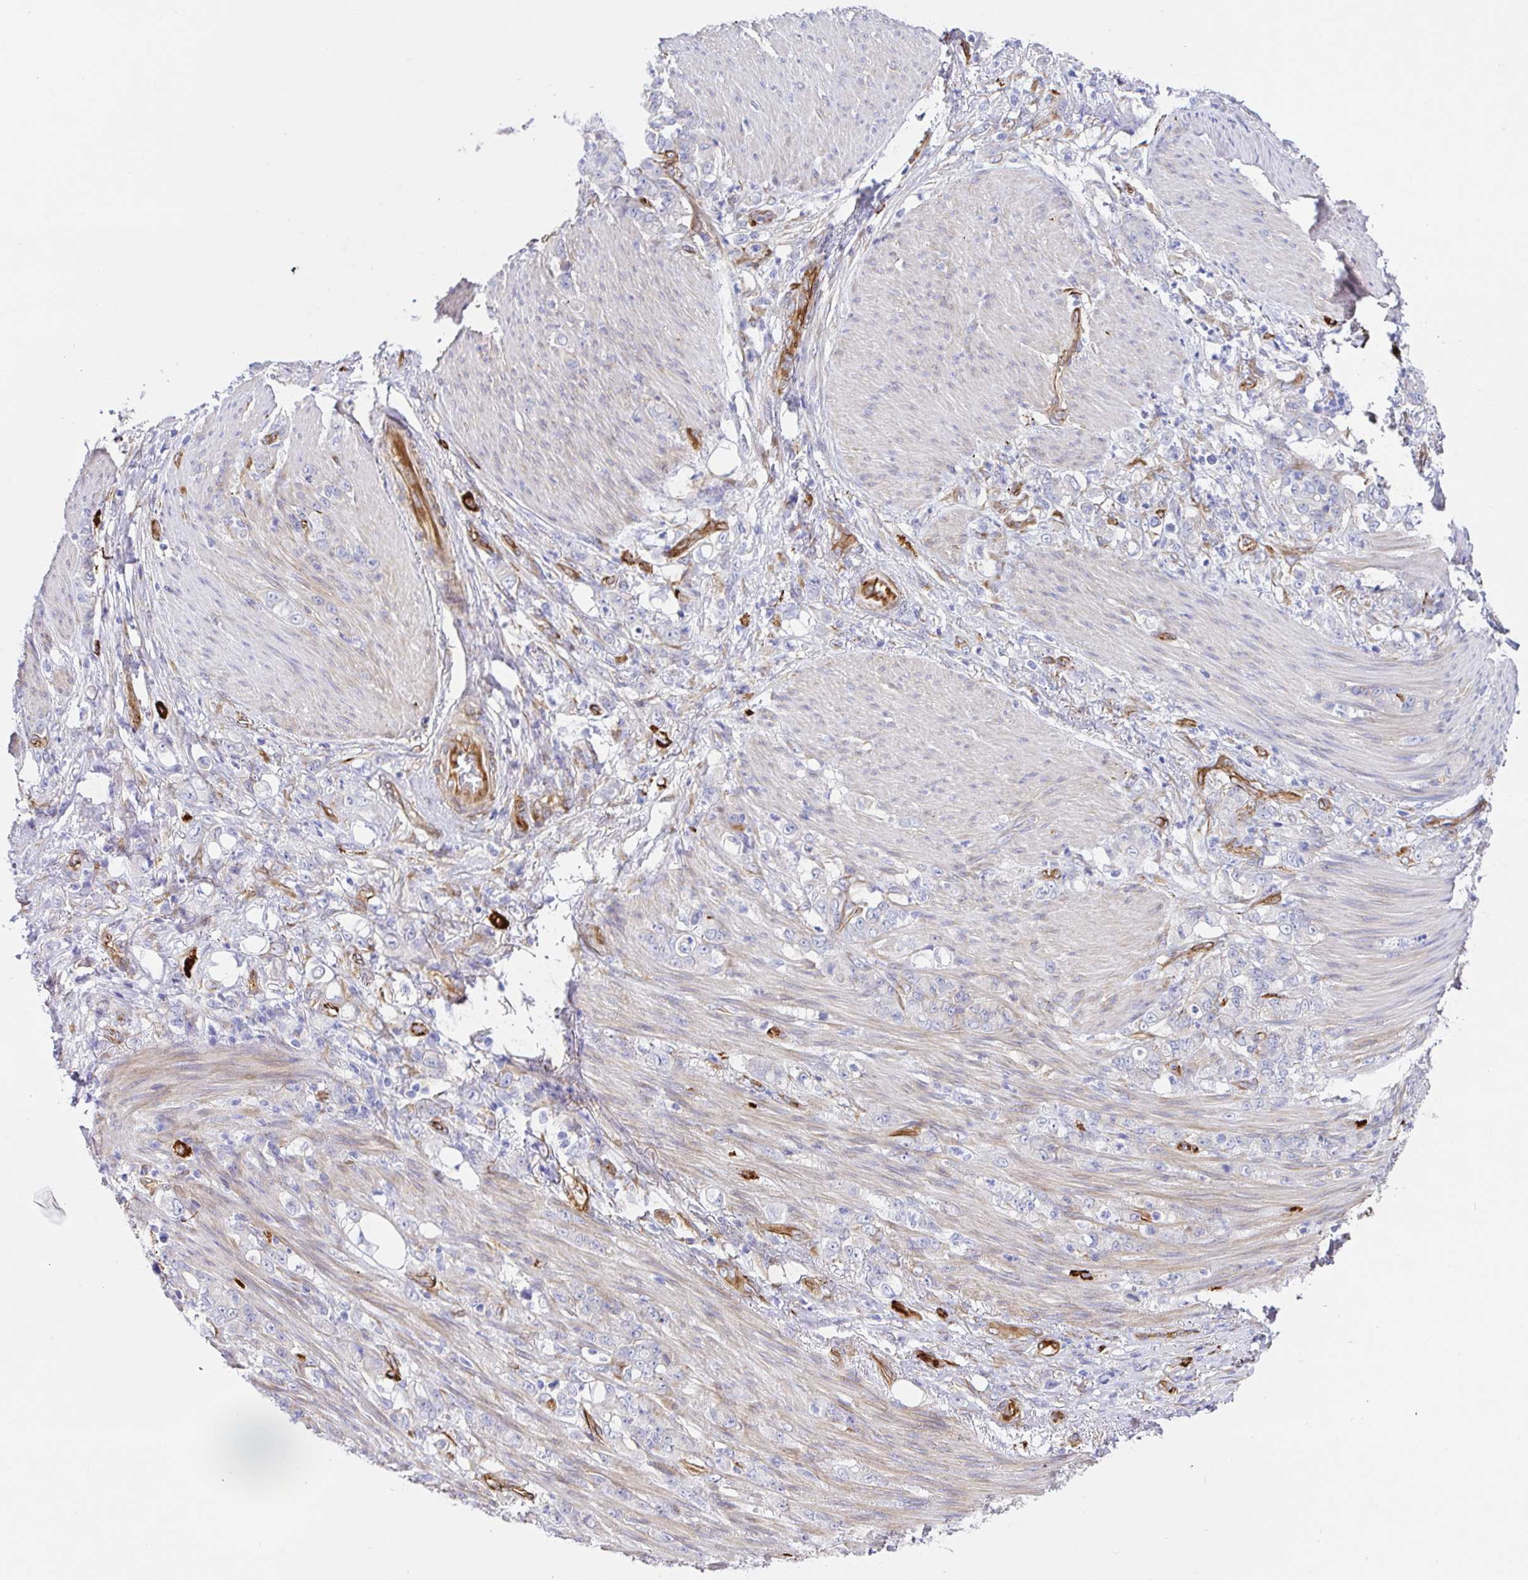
{"staining": {"intensity": "negative", "quantity": "none", "location": "none"}, "tissue": "stomach cancer", "cell_type": "Tumor cells", "image_type": "cancer", "snomed": [{"axis": "morphology", "description": "Adenocarcinoma, NOS"}, {"axis": "topography", "description": "Stomach"}], "caption": "Immunohistochemistry of stomach cancer (adenocarcinoma) demonstrates no expression in tumor cells.", "gene": "DOCK1", "patient": {"sex": "female", "age": 79}}